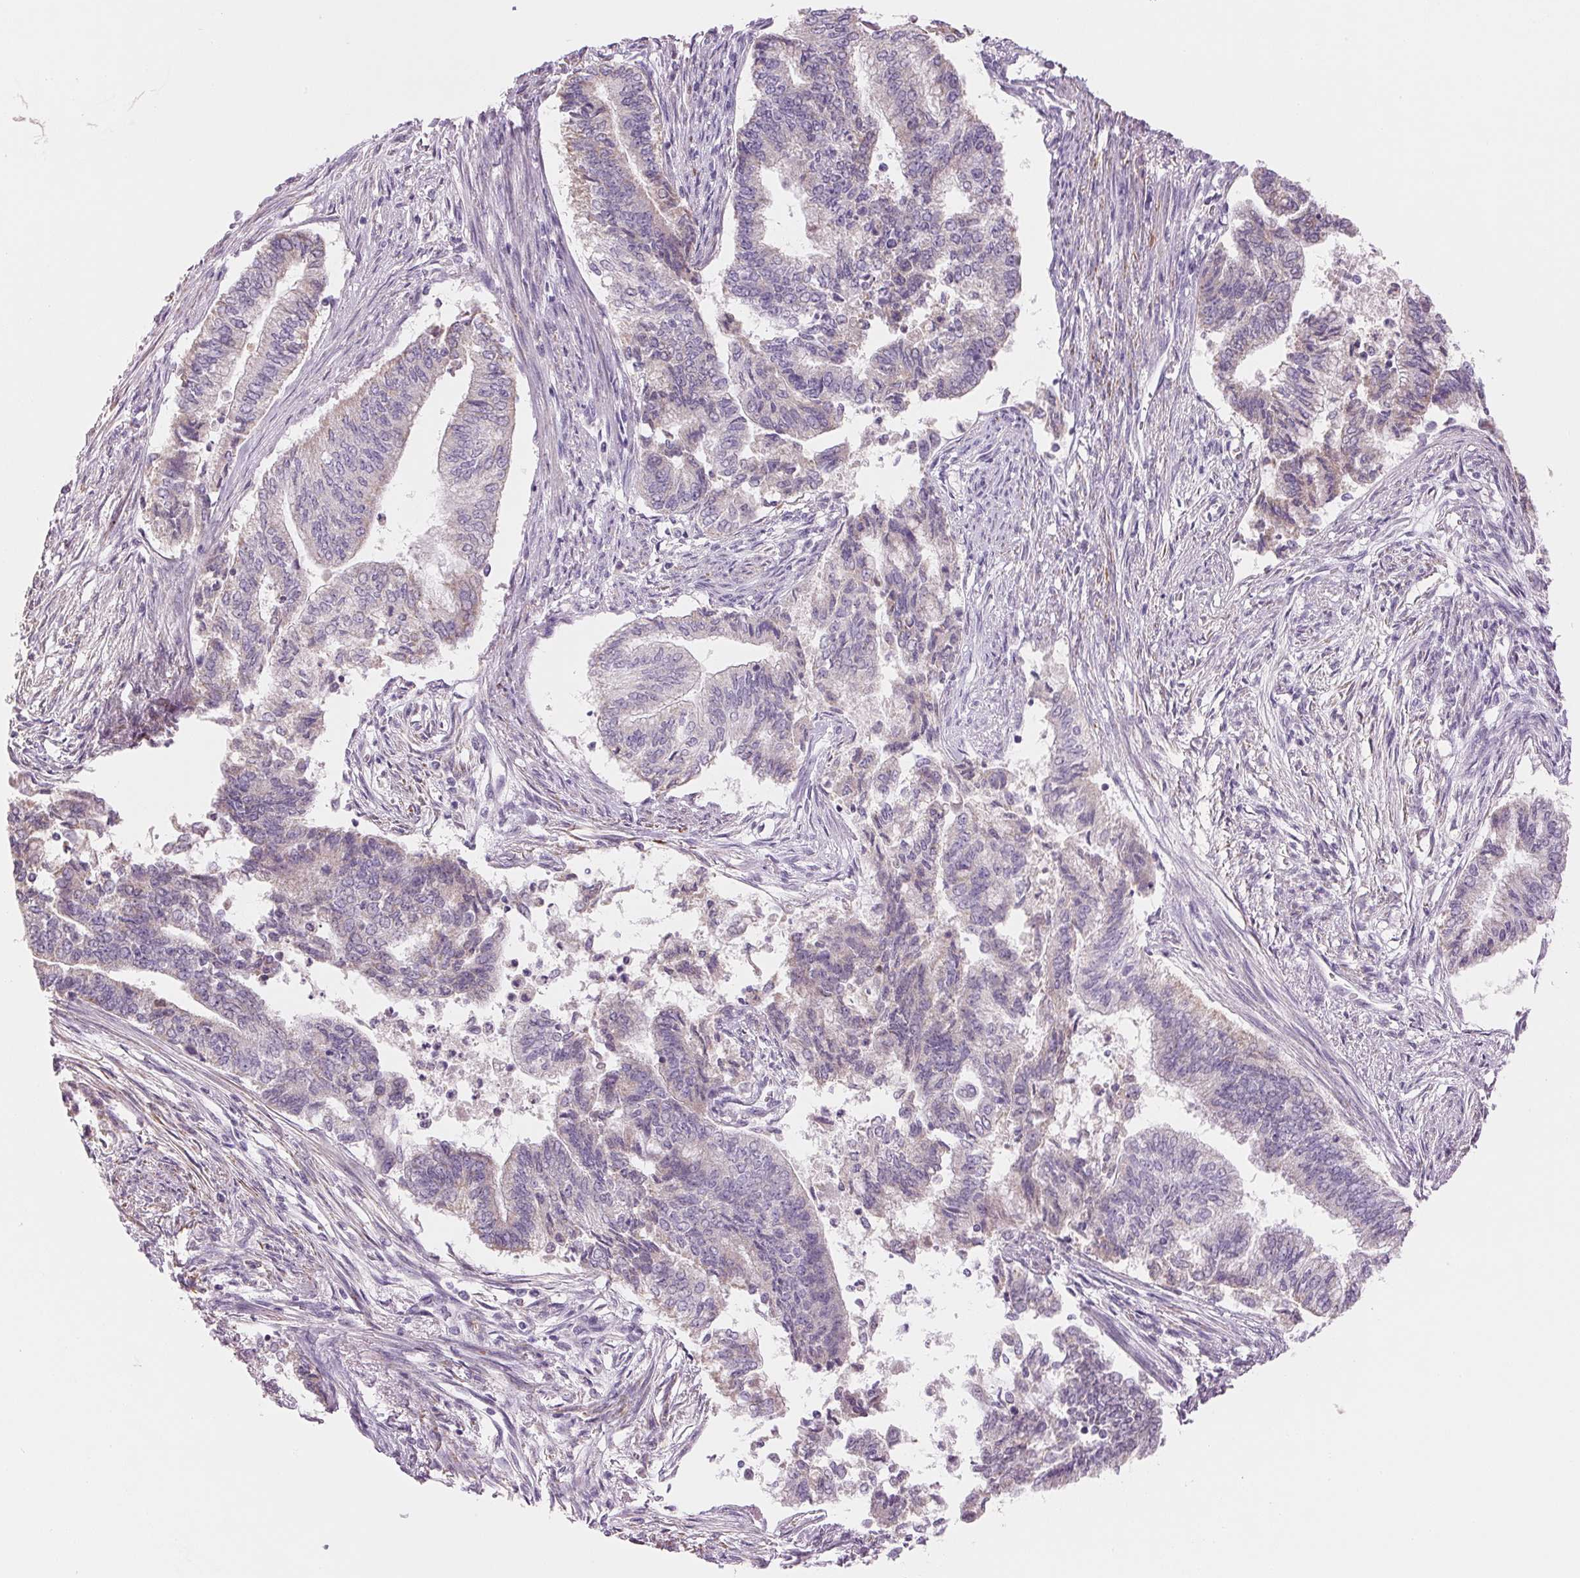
{"staining": {"intensity": "negative", "quantity": "none", "location": "none"}, "tissue": "endometrial cancer", "cell_type": "Tumor cells", "image_type": "cancer", "snomed": [{"axis": "morphology", "description": "Adenocarcinoma, NOS"}, {"axis": "topography", "description": "Endometrium"}], "caption": "Protein analysis of adenocarcinoma (endometrial) reveals no significant expression in tumor cells. Nuclei are stained in blue.", "gene": "CYP11B1", "patient": {"sex": "female", "age": 65}}